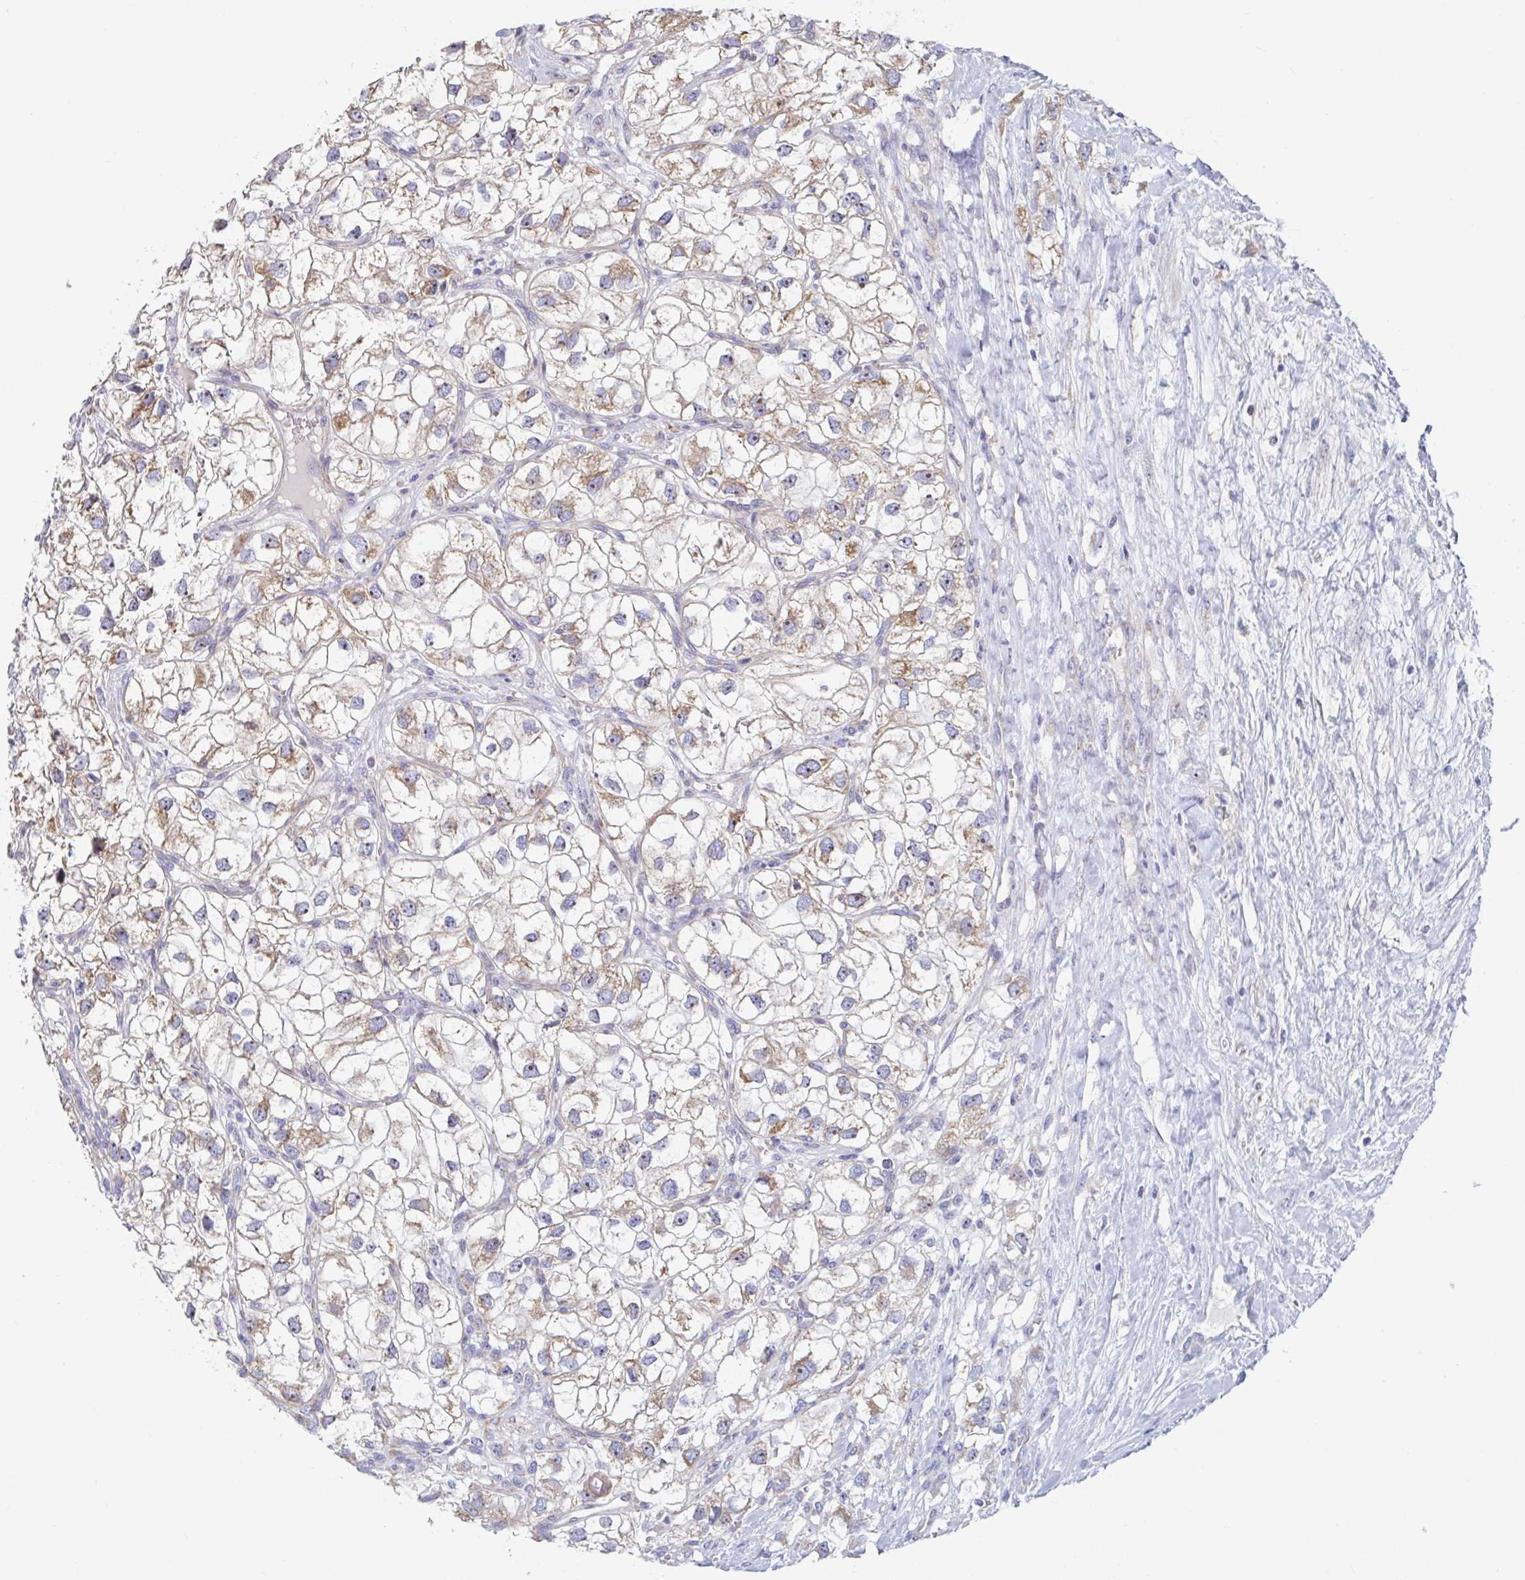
{"staining": {"intensity": "moderate", "quantity": "<25%", "location": "cytoplasmic/membranous"}, "tissue": "renal cancer", "cell_type": "Tumor cells", "image_type": "cancer", "snomed": [{"axis": "morphology", "description": "Adenocarcinoma, NOS"}, {"axis": "topography", "description": "Kidney"}], "caption": "High-power microscopy captured an immunohistochemistry histopathology image of renal adenocarcinoma, revealing moderate cytoplasmic/membranous expression in about <25% of tumor cells. The protein of interest is shown in brown color, while the nuclei are stained blue.", "gene": "MRPL53", "patient": {"sex": "male", "age": 59}}